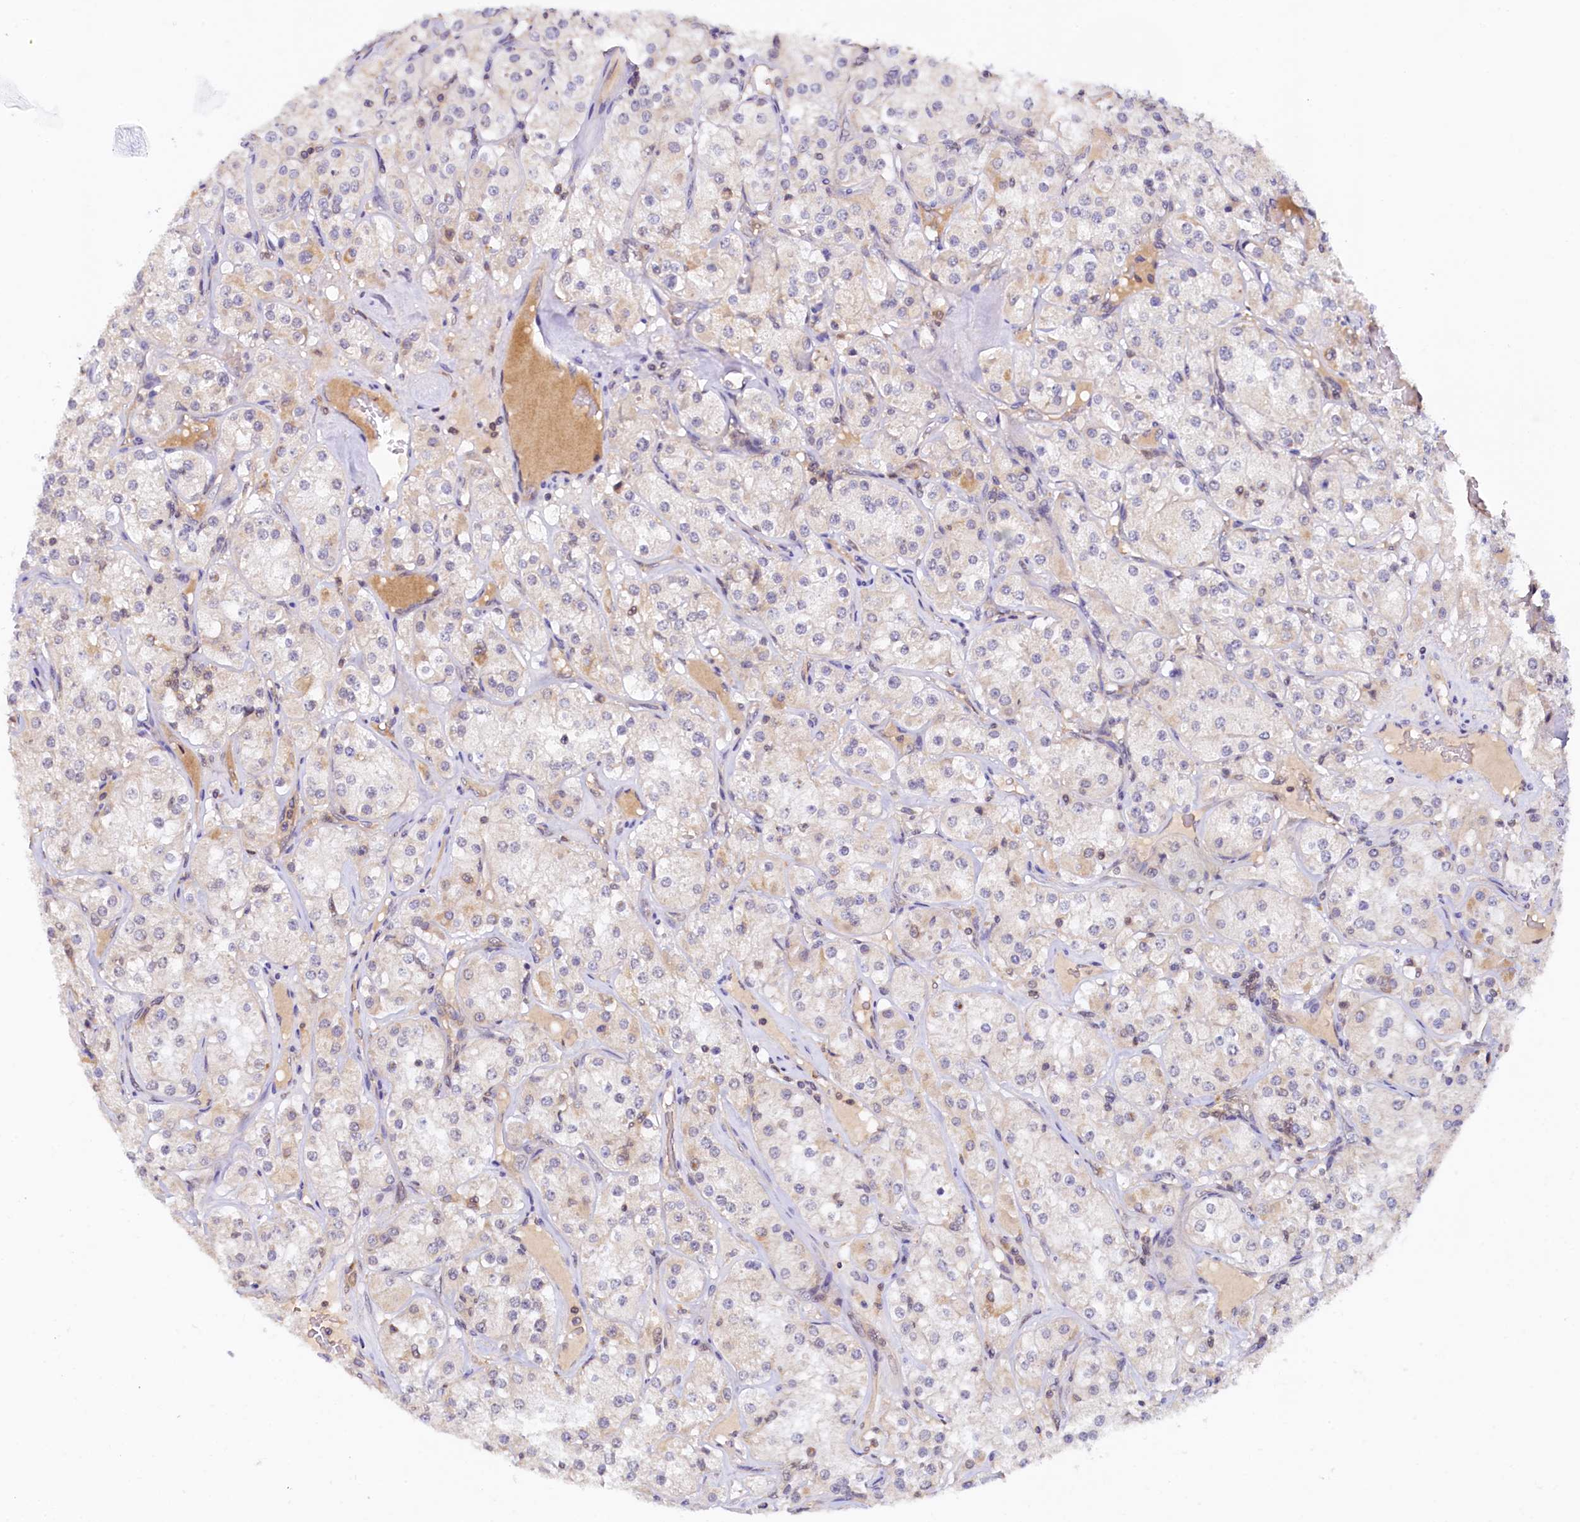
{"staining": {"intensity": "negative", "quantity": "none", "location": "none"}, "tissue": "renal cancer", "cell_type": "Tumor cells", "image_type": "cancer", "snomed": [{"axis": "morphology", "description": "Adenocarcinoma, NOS"}, {"axis": "topography", "description": "Kidney"}], "caption": "This is an IHC micrograph of renal cancer. There is no expression in tumor cells.", "gene": "PAAF1", "patient": {"sex": "male", "age": 77}}